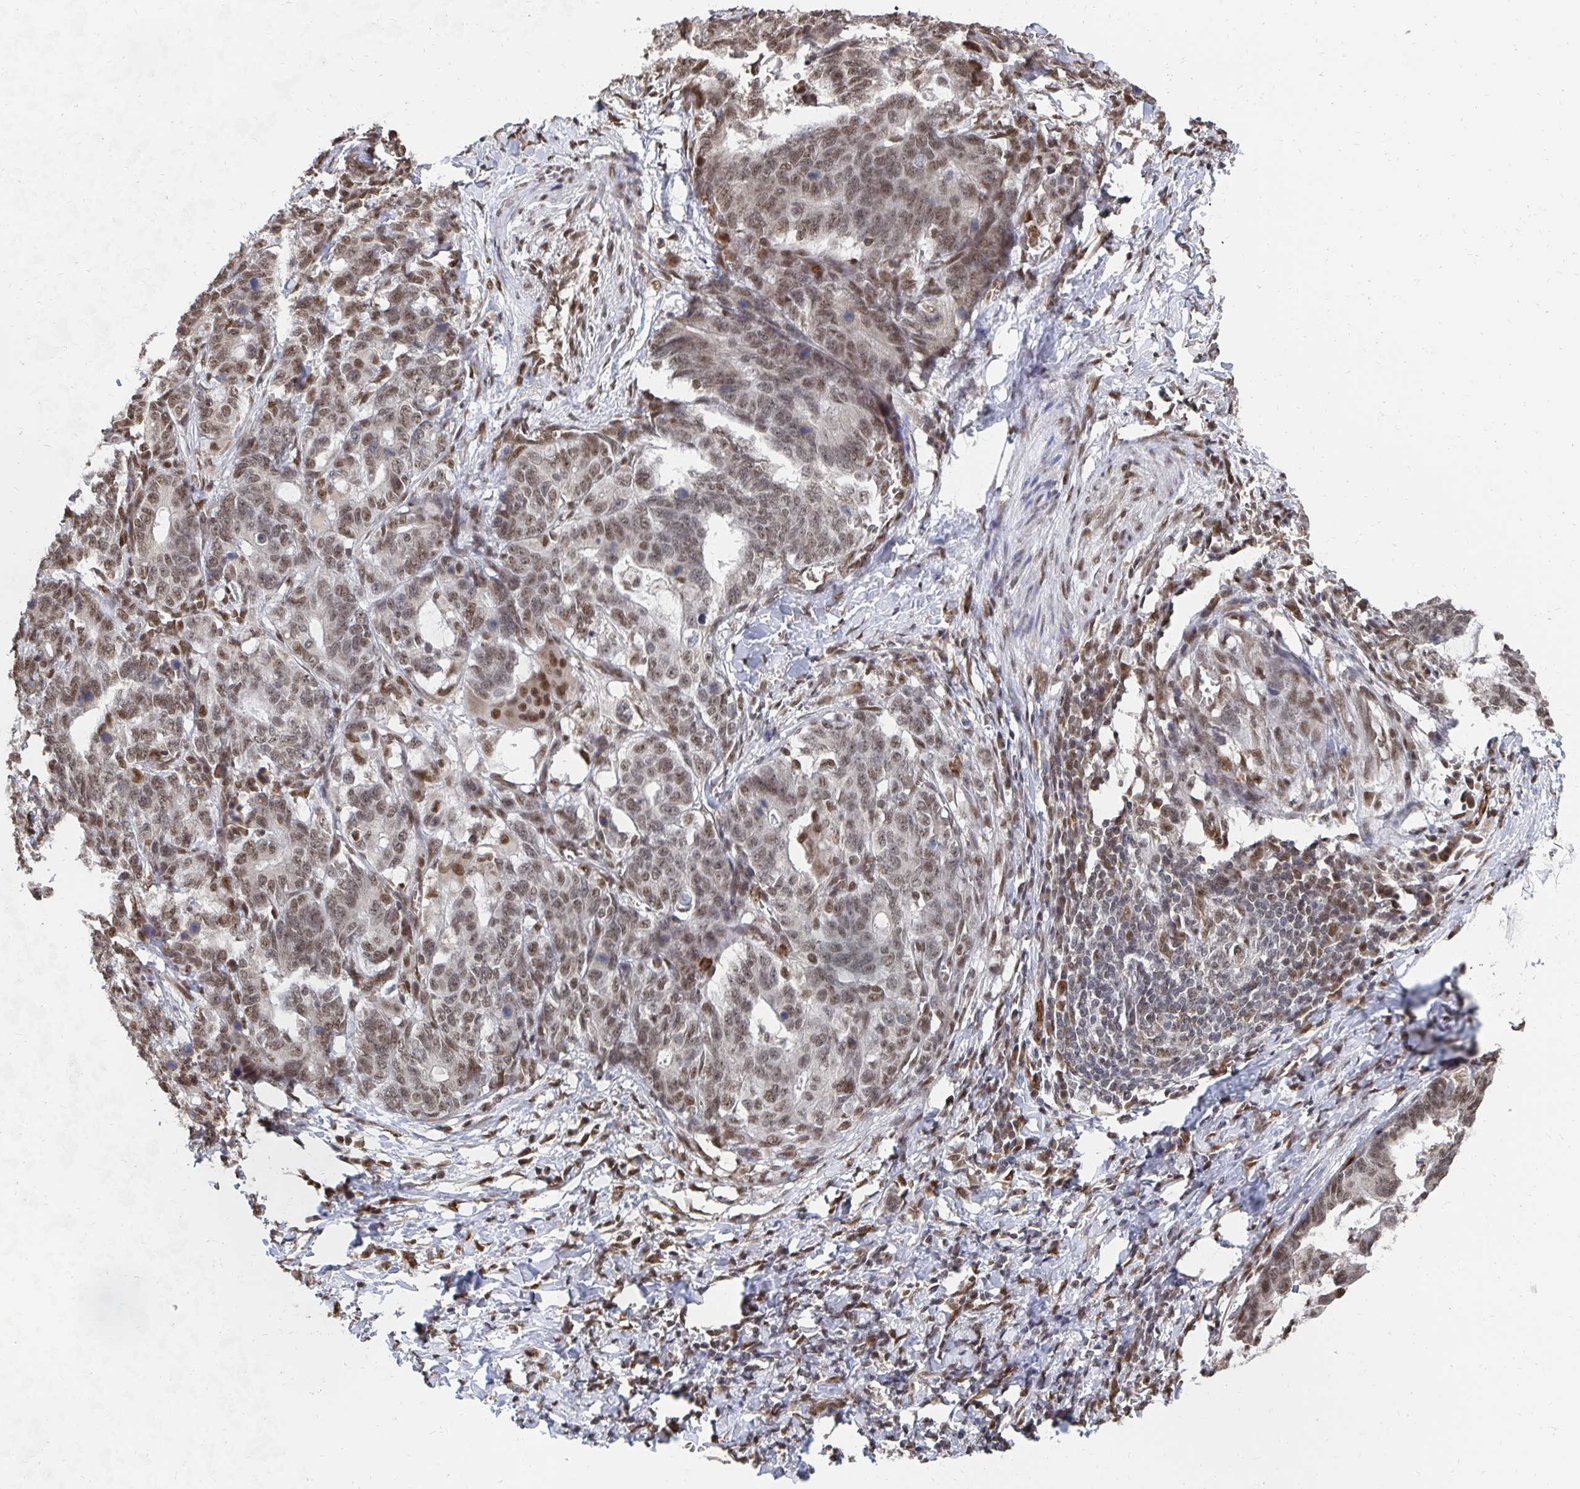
{"staining": {"intensity": "moderate", "quantity": ">75%", "location": "nuclear"}, "tissue": "stomach cancer", "cell_type": "Tumor cells", "image_type": "cancer", "snomed": [{"axis": "morphology", "description": "Normal tissue, NOS"}, {"axis": "morphology", "description": "Adenocarcinoma, NOS"}, {"axis": "topography", "description": "Stomach"}], "caption": "Tumor cells demonstrate medium levels of moderate nuclear staining in about >75% of cells in human stomach cancer. (Brightfield microscopy of DAB IHC at high magnification).", "gene": "GTF3C6", "patient": {"sex": "female", "age": 64}}